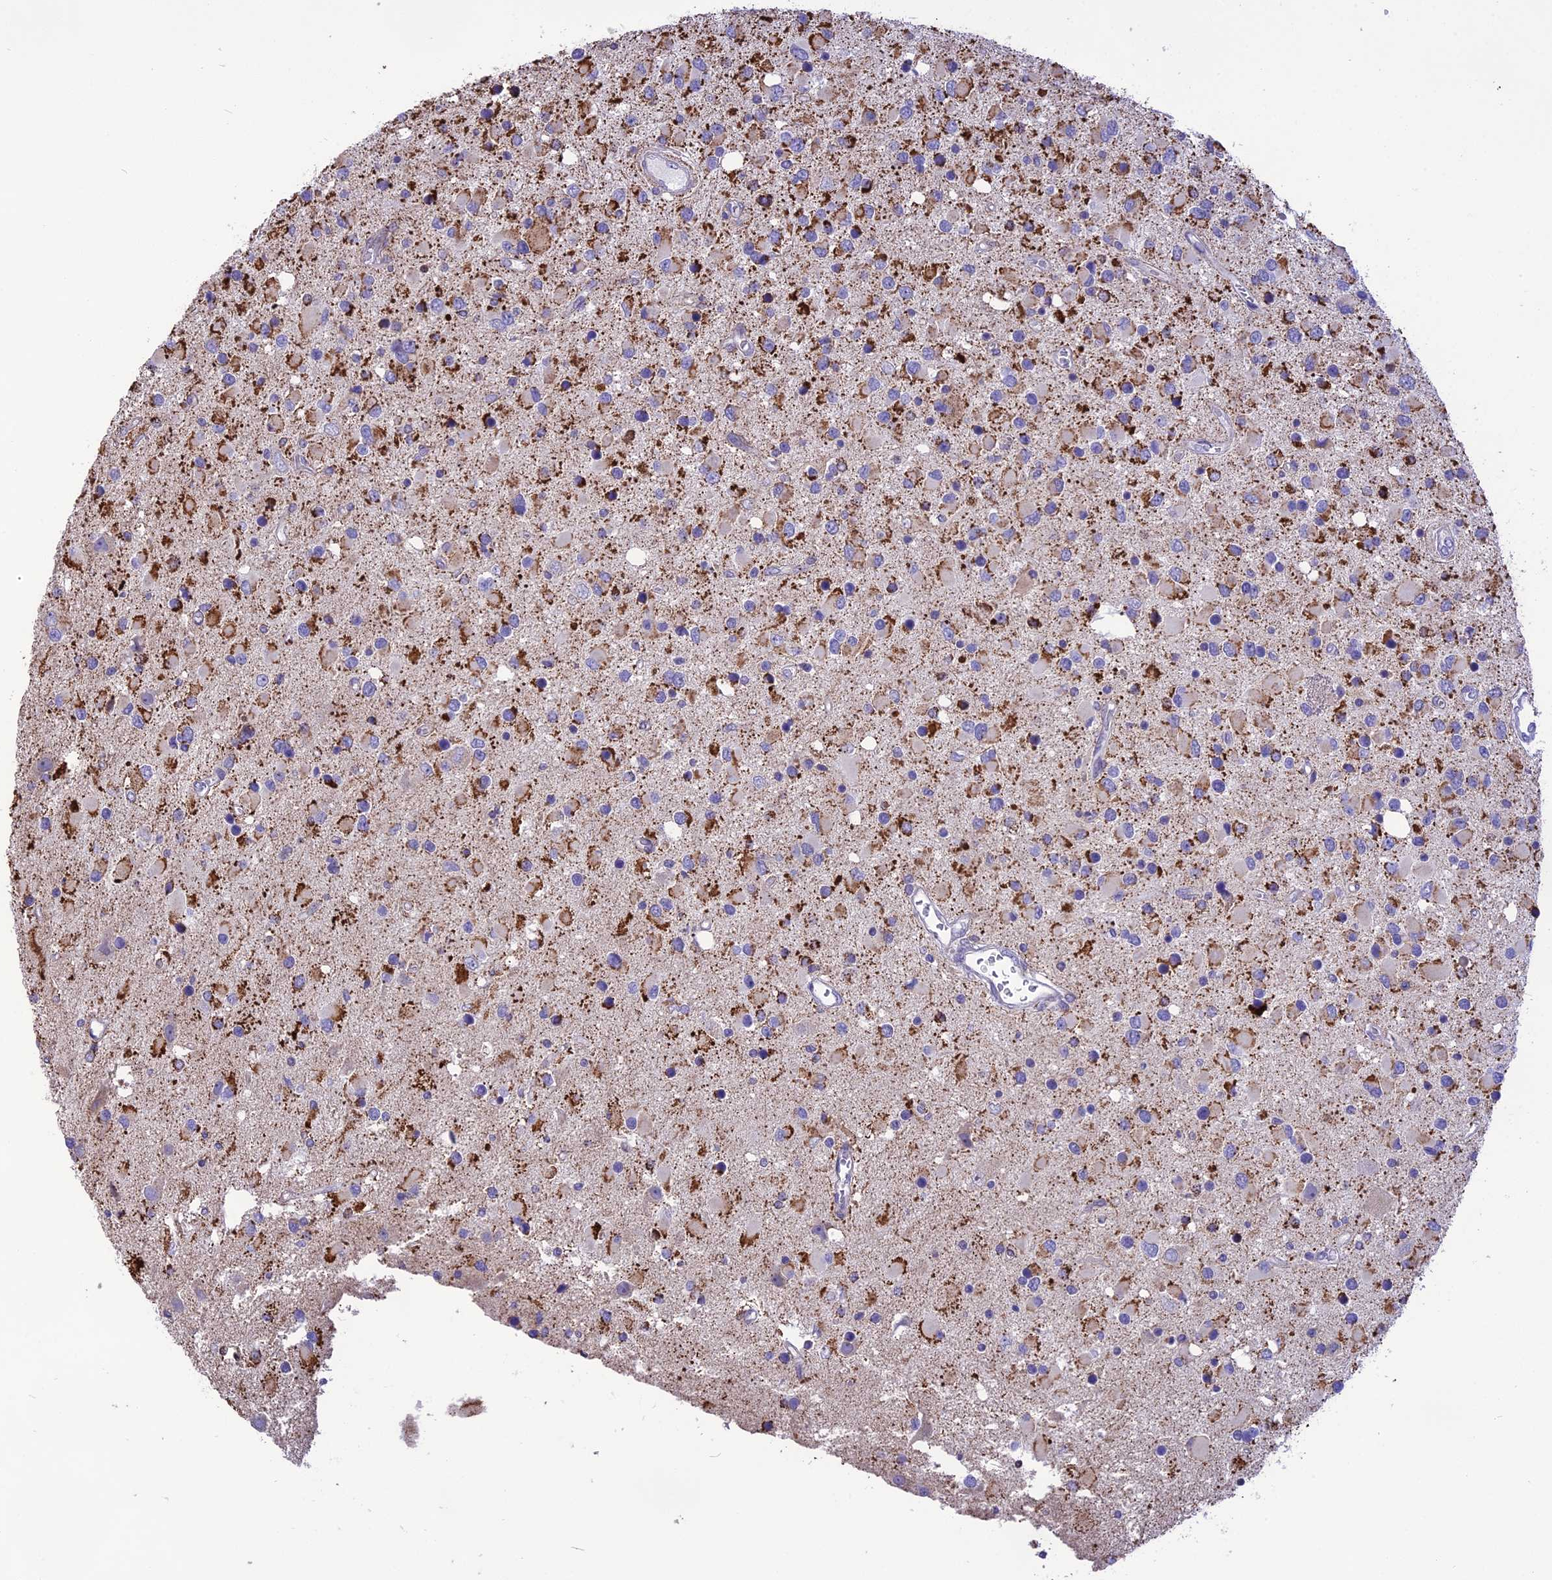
{"staining": {"intensity": "strong", "quantity": "<25%", "location": "cytoplasmic/membranous"}, "tissue": "glioma", "cell_type": "Tumor cells", "image_type": "cancer", "snomed": [{"axis": "morphology", "description": "Glioma, malignant, High grade"}, {"axis": "topography", "description": "Brain"}], "caption": "High-grade glioma (malignant) stained with immunohistochemistry demonstrates strong cytoplasmic/membranous expression in about <25% of tumor cells.", "gene": "DOC2B", "patient": {"sex": "male", "age": 53}}